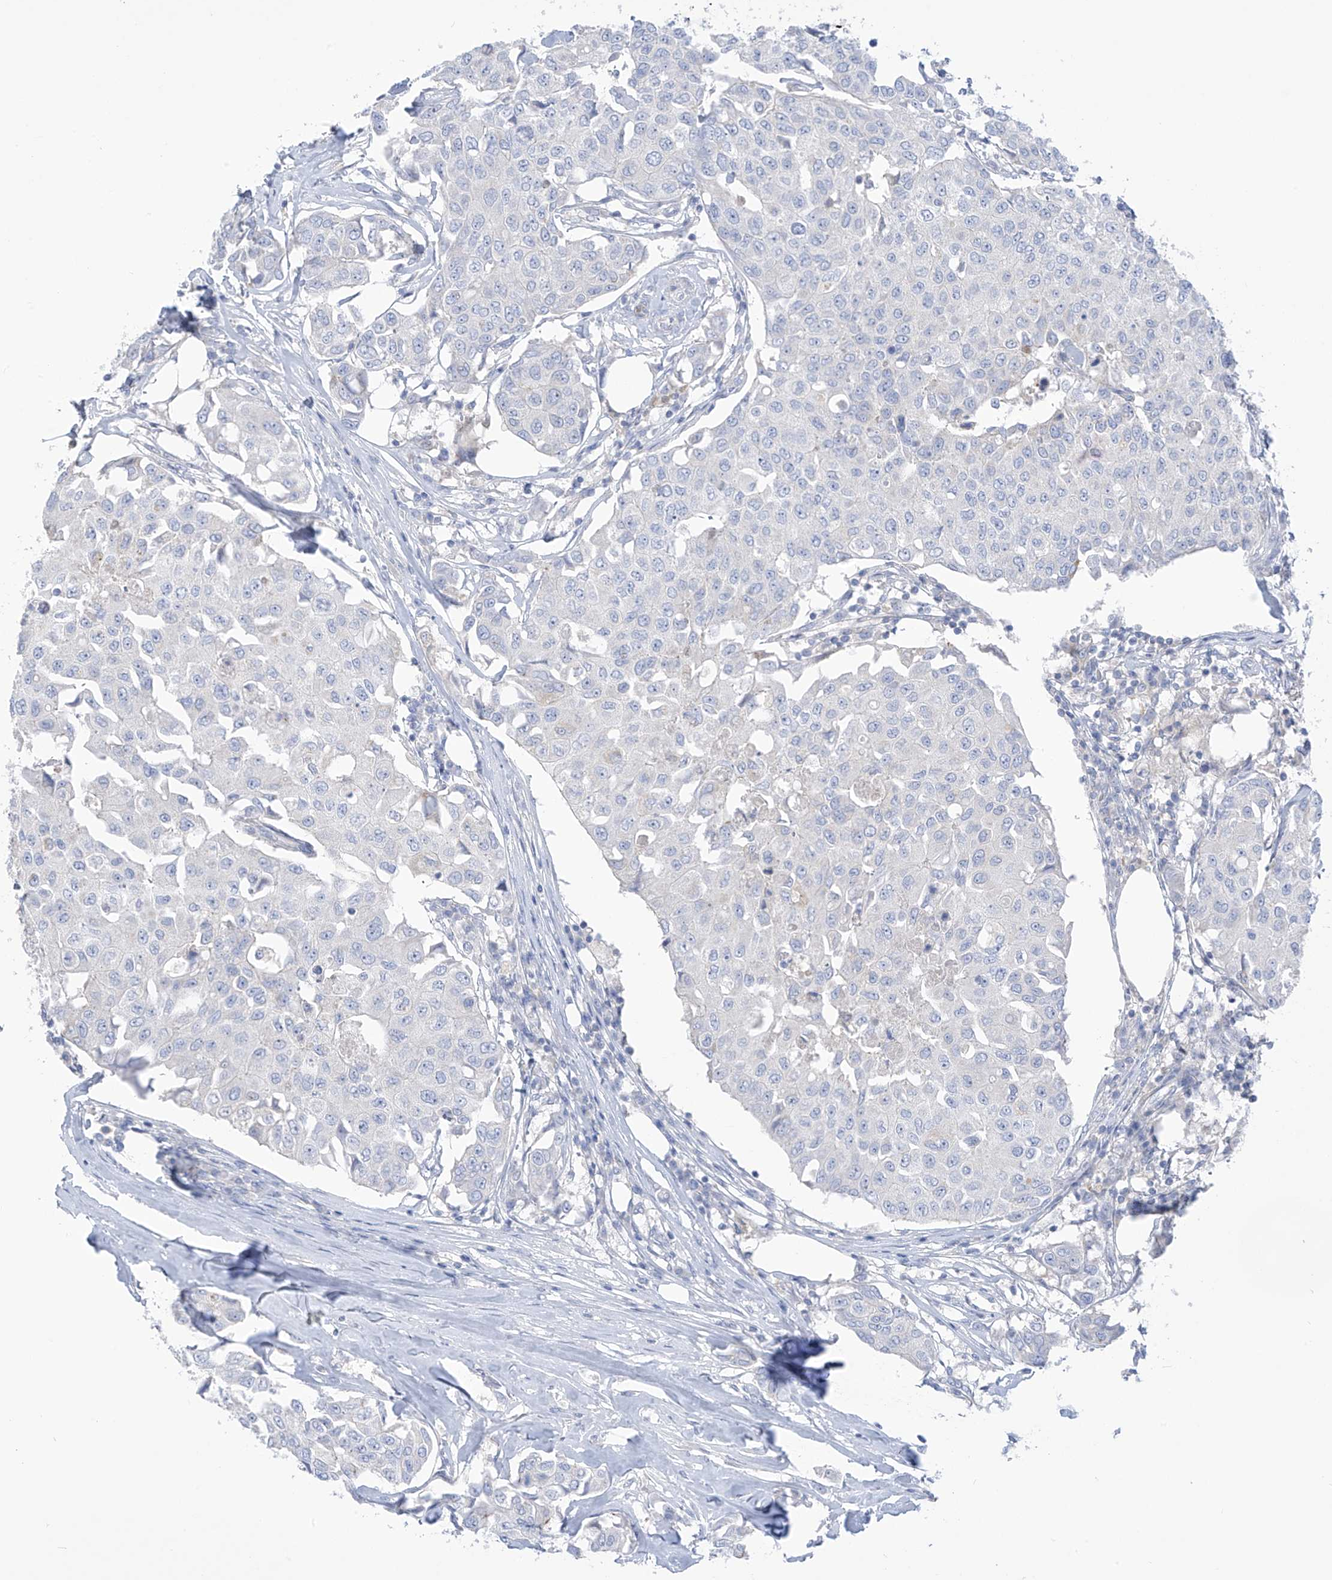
{"staining": {"intensity": "negative", "quantity": "none", "location": "none"}, "tissue": "breast cancer", "cell_type": "Tumor cells", "image_type": "cancer", "snomed": [{"axis": "morphology", "description": "Duct carcinoma"}, {"axis": "topography", "description": "Breast"}], "caption": "Immunohistochemistry (IHC) micrograph of neoplastic tissue: human breast cancer stained with DAB (3,3'-diaminobenzidine) shows no significant protein expression in tumor cells. (IHC, brightfield microscopy, high magnification).", "gene": "FABP2", "patient": {"sex": "female", "age": 80}}